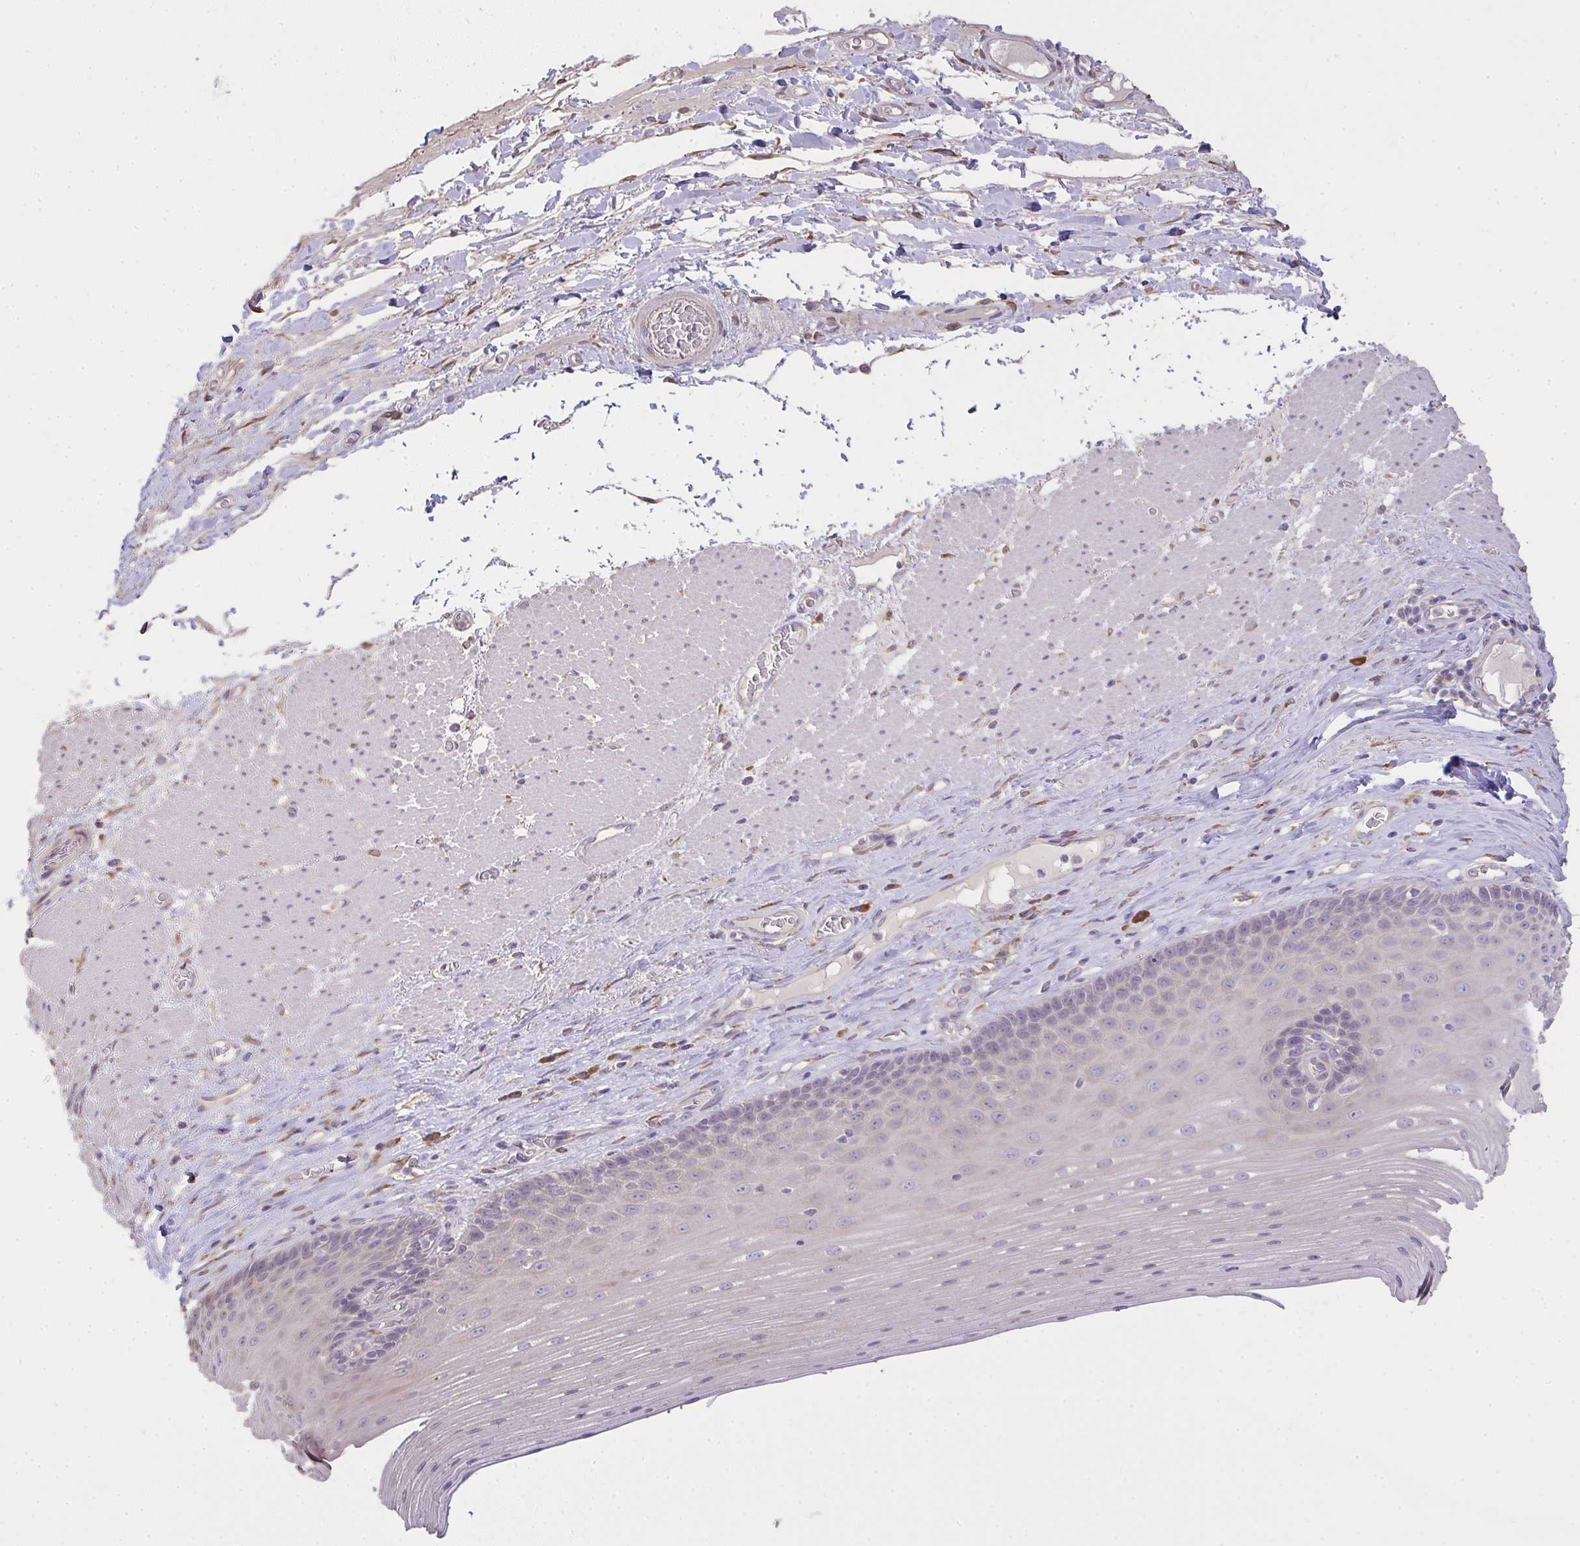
{"staining": {"intensity": "weak", "quantity": "<25%", "location": "cytoplasmic/membranous"}, "tissue": "esophagus", "cell_type": "Squamous epithelial cells", "image_type": "normal", "snomed": [{"axis": "morphology", "description": "Normal tissue, NOS"}, {"axis": "topography", "description": "Esophagus"}], "caption": "Unremarkable esophagus was stained to show a protein in brown. There is no significant staining in squamous epithelial cells. (Immunohistochemistry, brightfield microscopy, high magnification).", "gene": "BRINP3", "patient": {"sex": "male", "age": 62}}